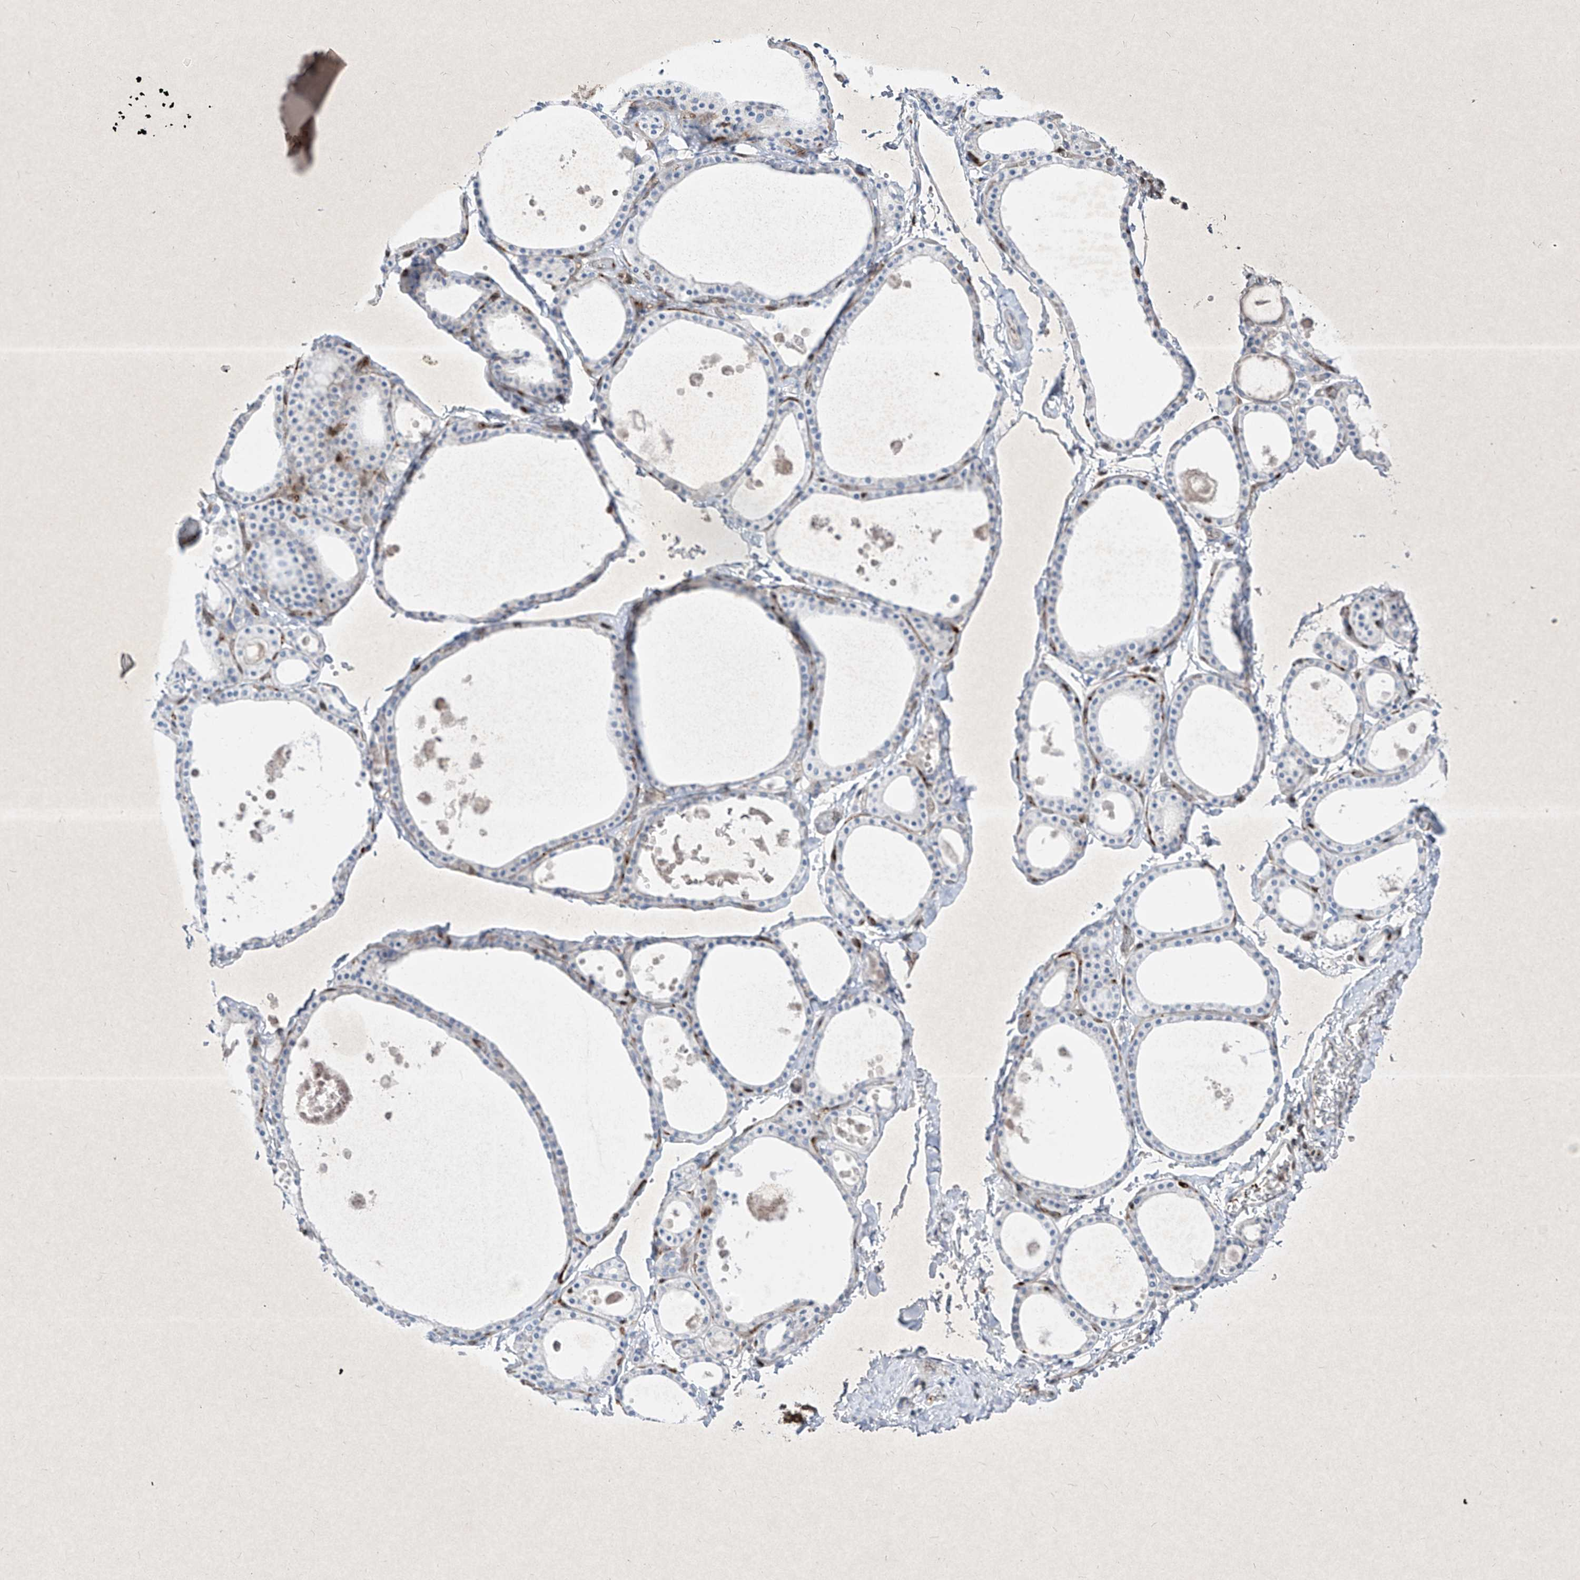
{"staining": {"intensity": "negative", "quantity": "none", "location": "none"}, "tissue": "thyroid gland", "cell_type": "Glandular cells", "image_type": "normal", "snomed": [{"axis": "morphology", "description": "Normal tissue, NOS"}, {"axis": "topography", "description": "Thyroid gland"}], "caption": "An image of human thyroid gland is negative for staining in glandular cells. (DAB immunohistochemistry with hematoxylin counter stain).", "gene": "PSMB10", "patient": {"sex": "male", "age": 56}}